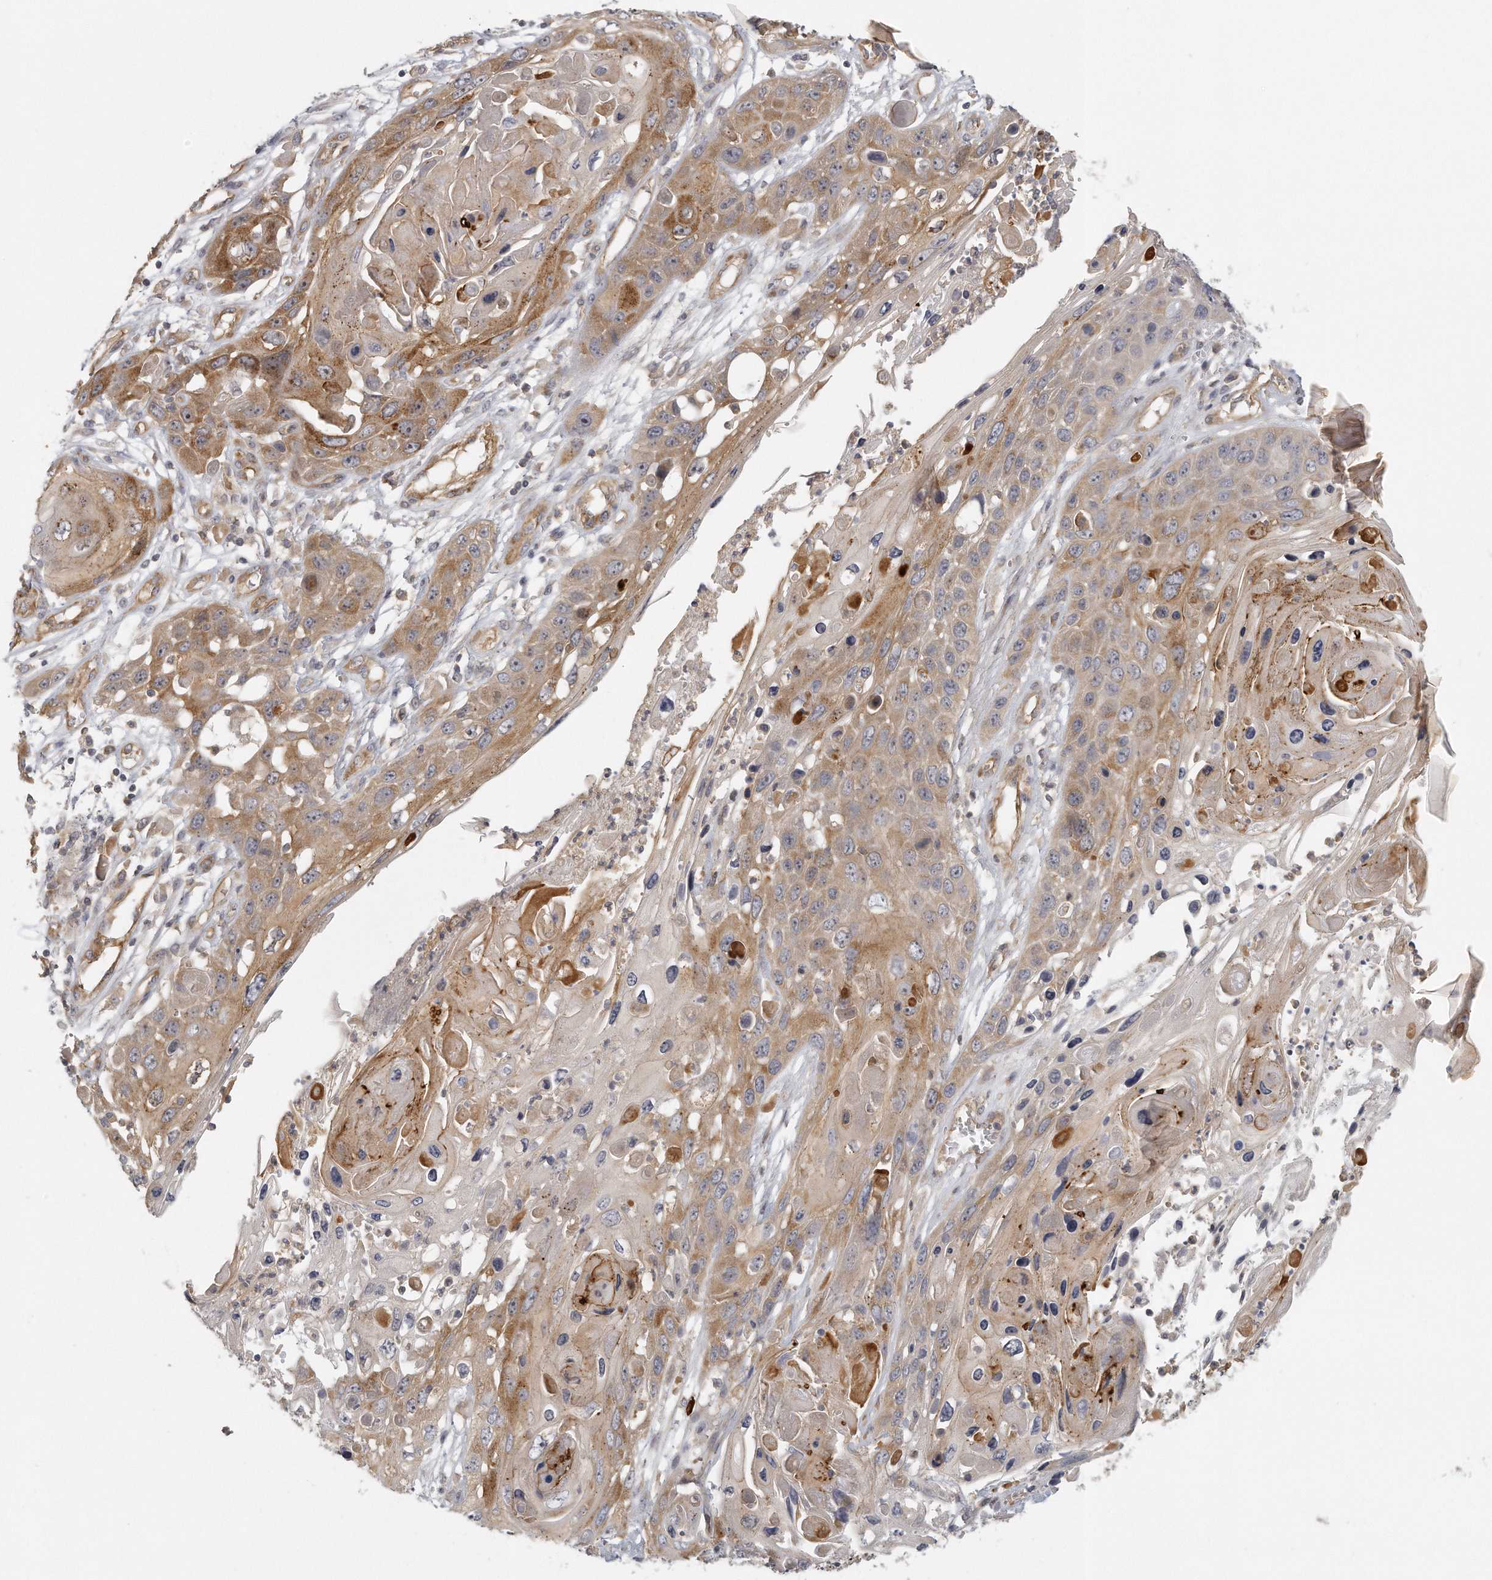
{"staining": {"intensity": "moderate", "quantity": ">75%", "location": "cytoplasmic/membranous"}, "tissue": "skin cancer", "cell_type": "Tumor cells", "image_type": "cancer", "snomed": [{"axis": "morphology", "description": "Squamous cell carcinoma, NOS"}, {"axis": "topography", "description": "Skin"}], "caption": "Immunohistochemistry (IHC) micrograph of neoplastic tissue: skin squamous cell carcinoma stained using immunohistochemistry (IHC) displays medium levels of moderate protein expression localized specifically in the cytoplasmic/membranous of tumor cells, appearing as a cytoplasmic/membranous brown color.", "gene": "MTERF4", "patient": {"sex": "male", "age": 55}}